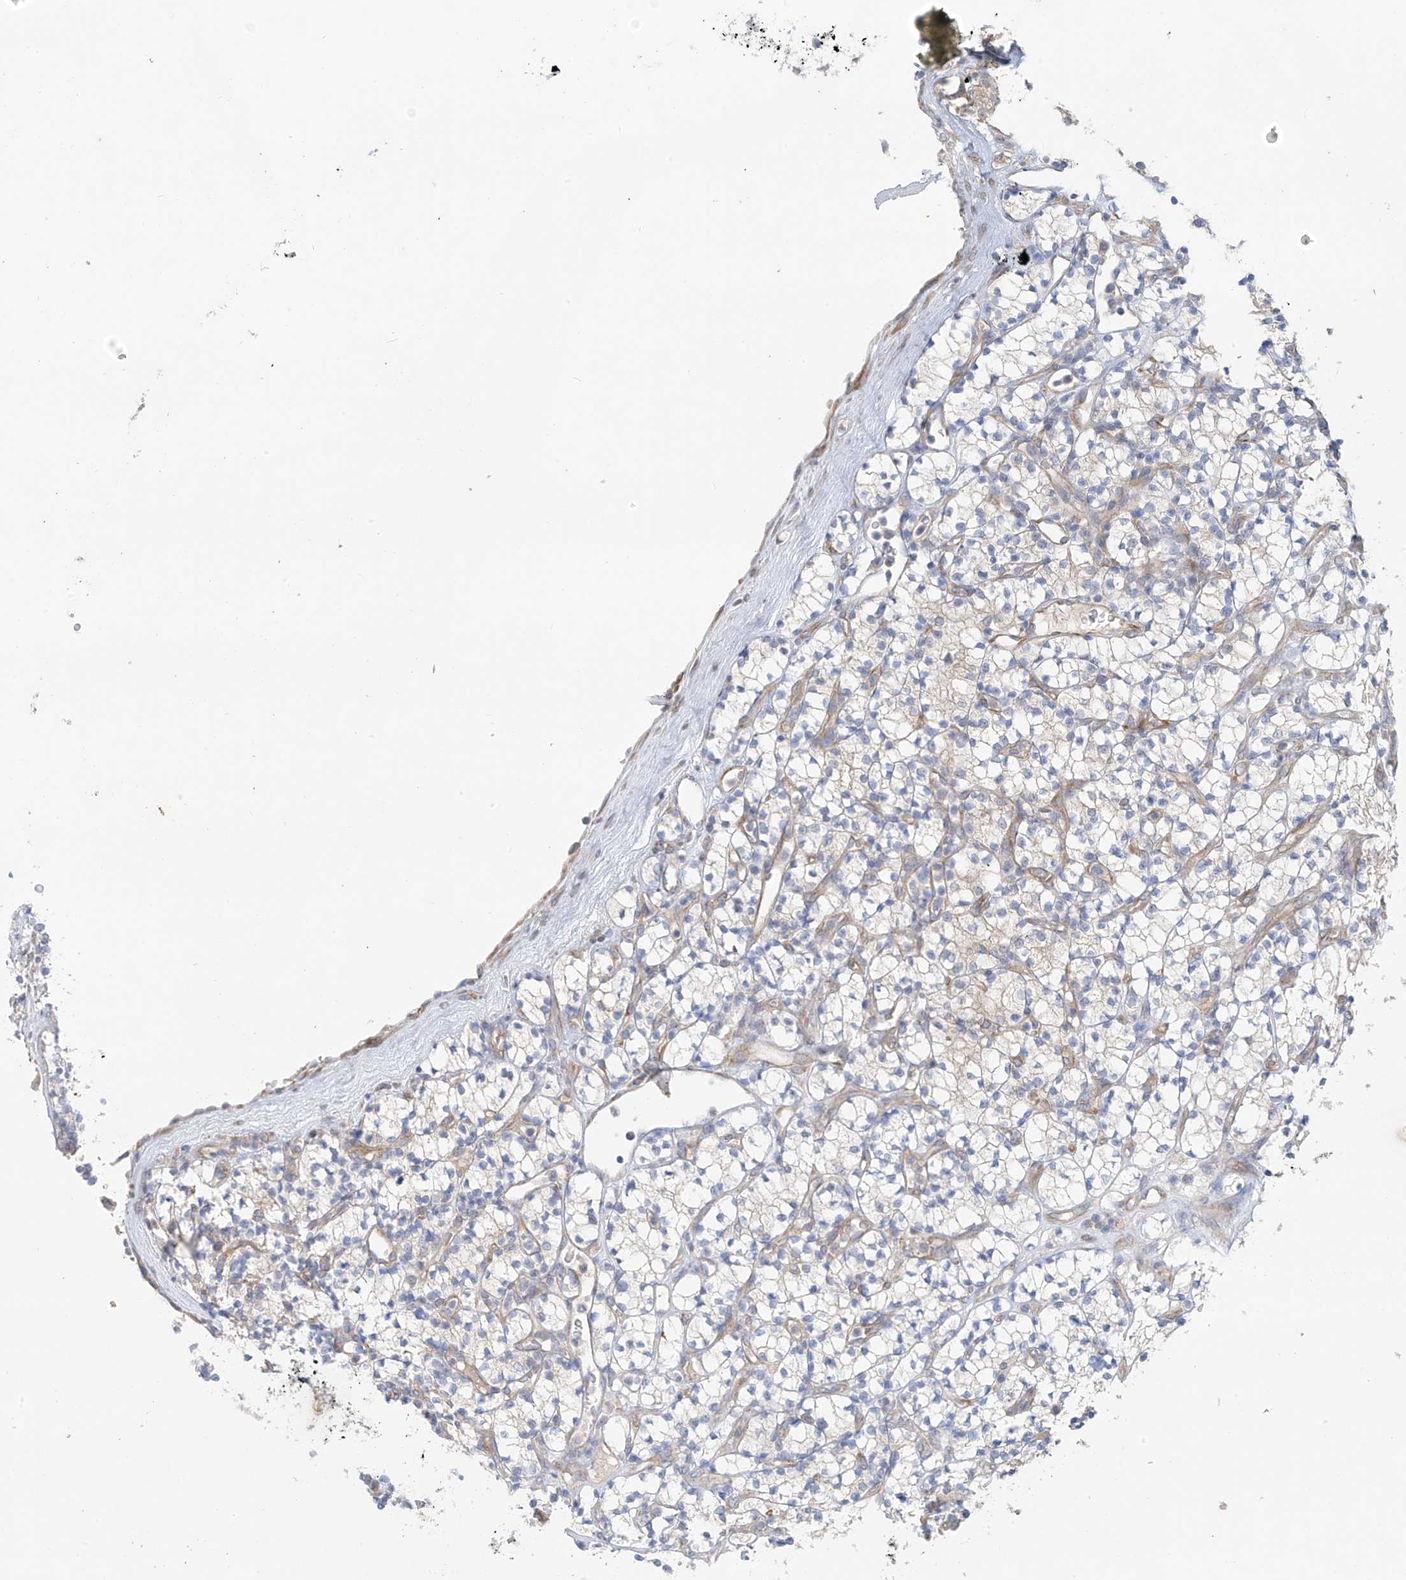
{"staining": {"intensity": "negative", "quantity": "none", "location": "none"}, "tissue": "renal cancer", "cell_type": "Tumor cells", "image_type": "cancer", "snomed": [{"axis": "morphology", "description": "Adenocarcinoma, NOS"}, {"axis": "topography", "description": "Kidney"}], "caption": "DAB immunohistochemical staining of human adenocarcinoma (renal) exhibits no significant positivity in tumor cells.", "gene": "NALCN", "patient": {"sex": "male", "age": 77}}